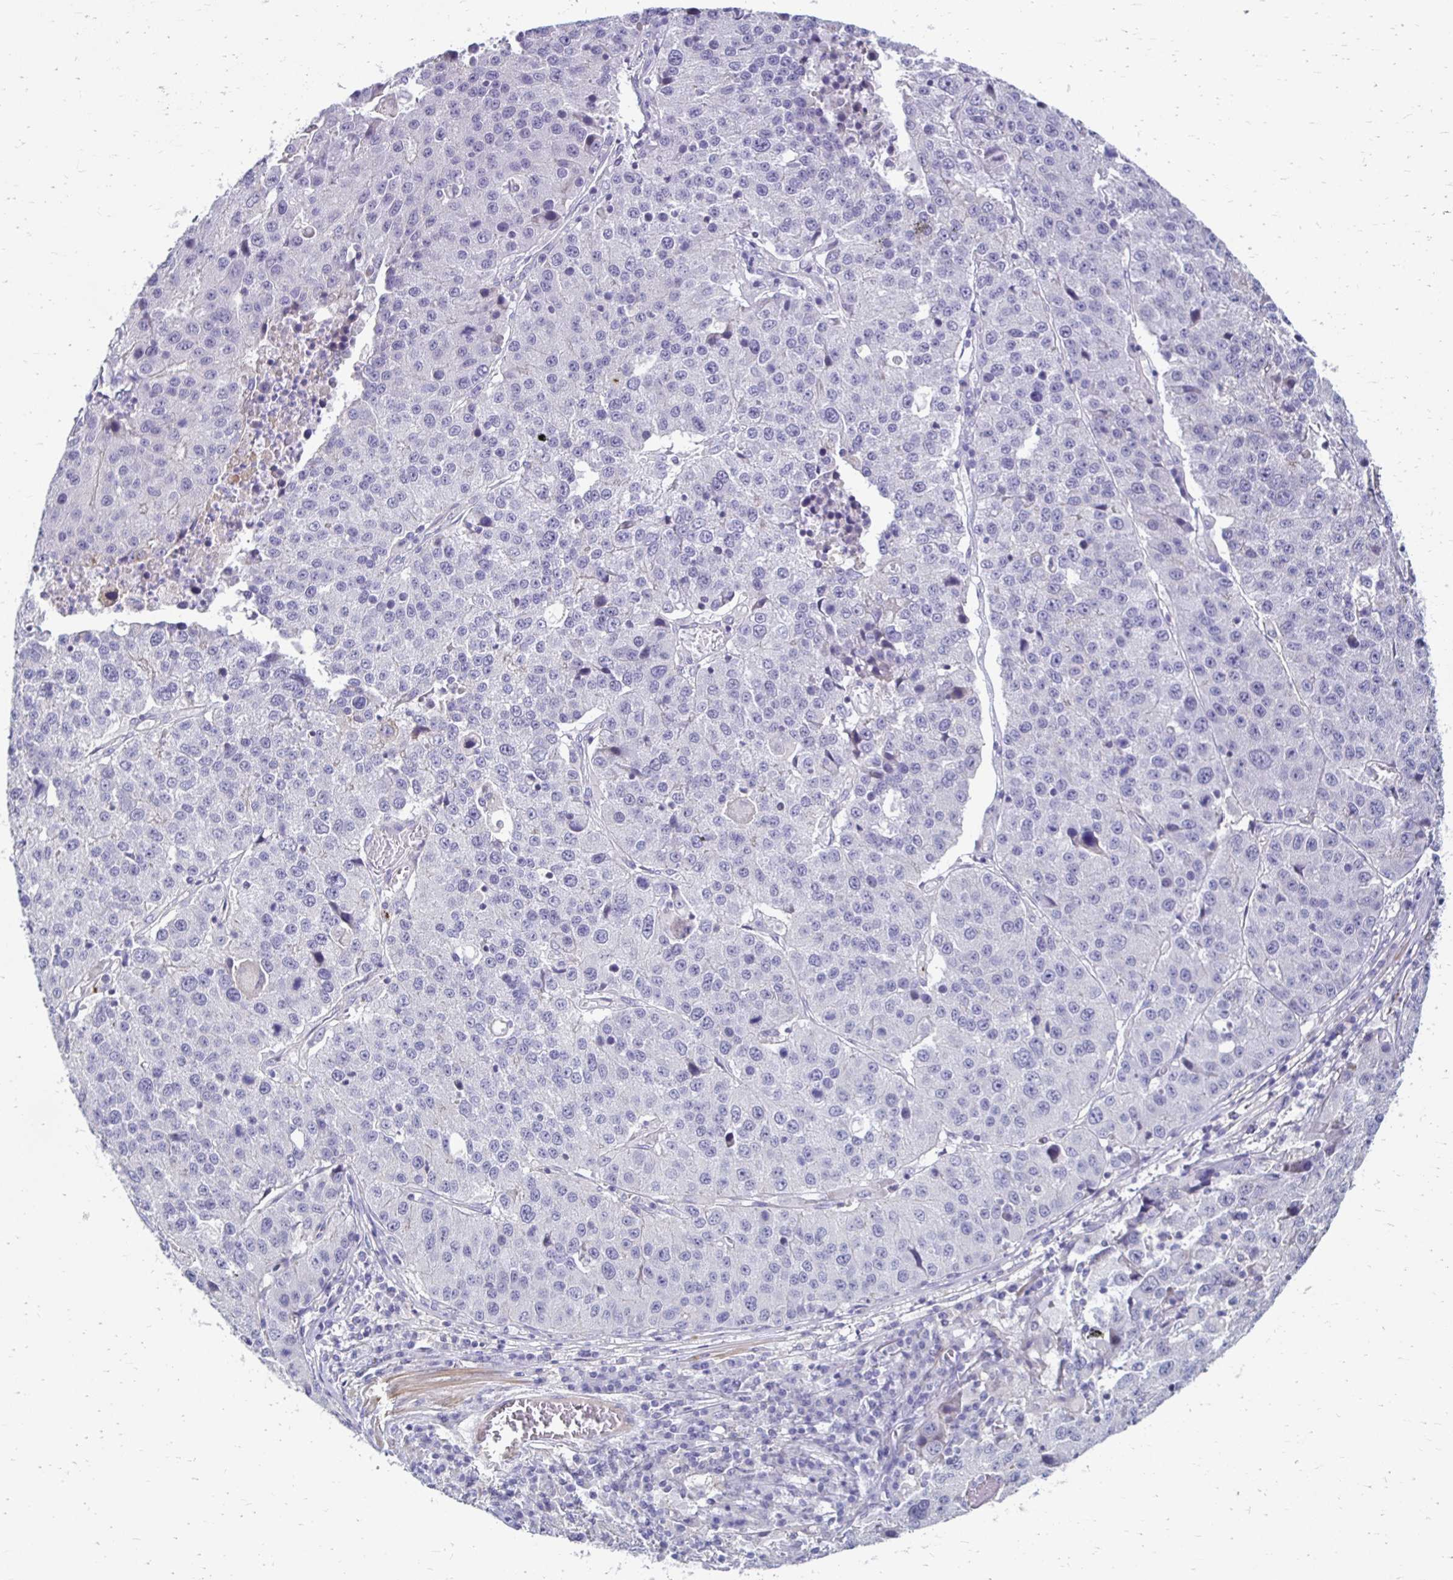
{"staining": {"intensity": "negative", "quantity": "none", "location": "none"}, "tissue": "stomach cancer", "cell_type": "Tumor cells", "image_type": "cancer", "snomed": [{"axis": "morphology", "description": "Adenocarcinoma, NOS"}, {"axis": "topography", "description": "Stomach"}], "caption": "IHC photomicrograph of neoplastic tissue: stomach adenocarcinoma stained with DAB shows no significant protein expression in tumor cells. Nuclei are stained in blue.", "gene": "AKAP6", "patient": {"sex": "male", "age": 71}}